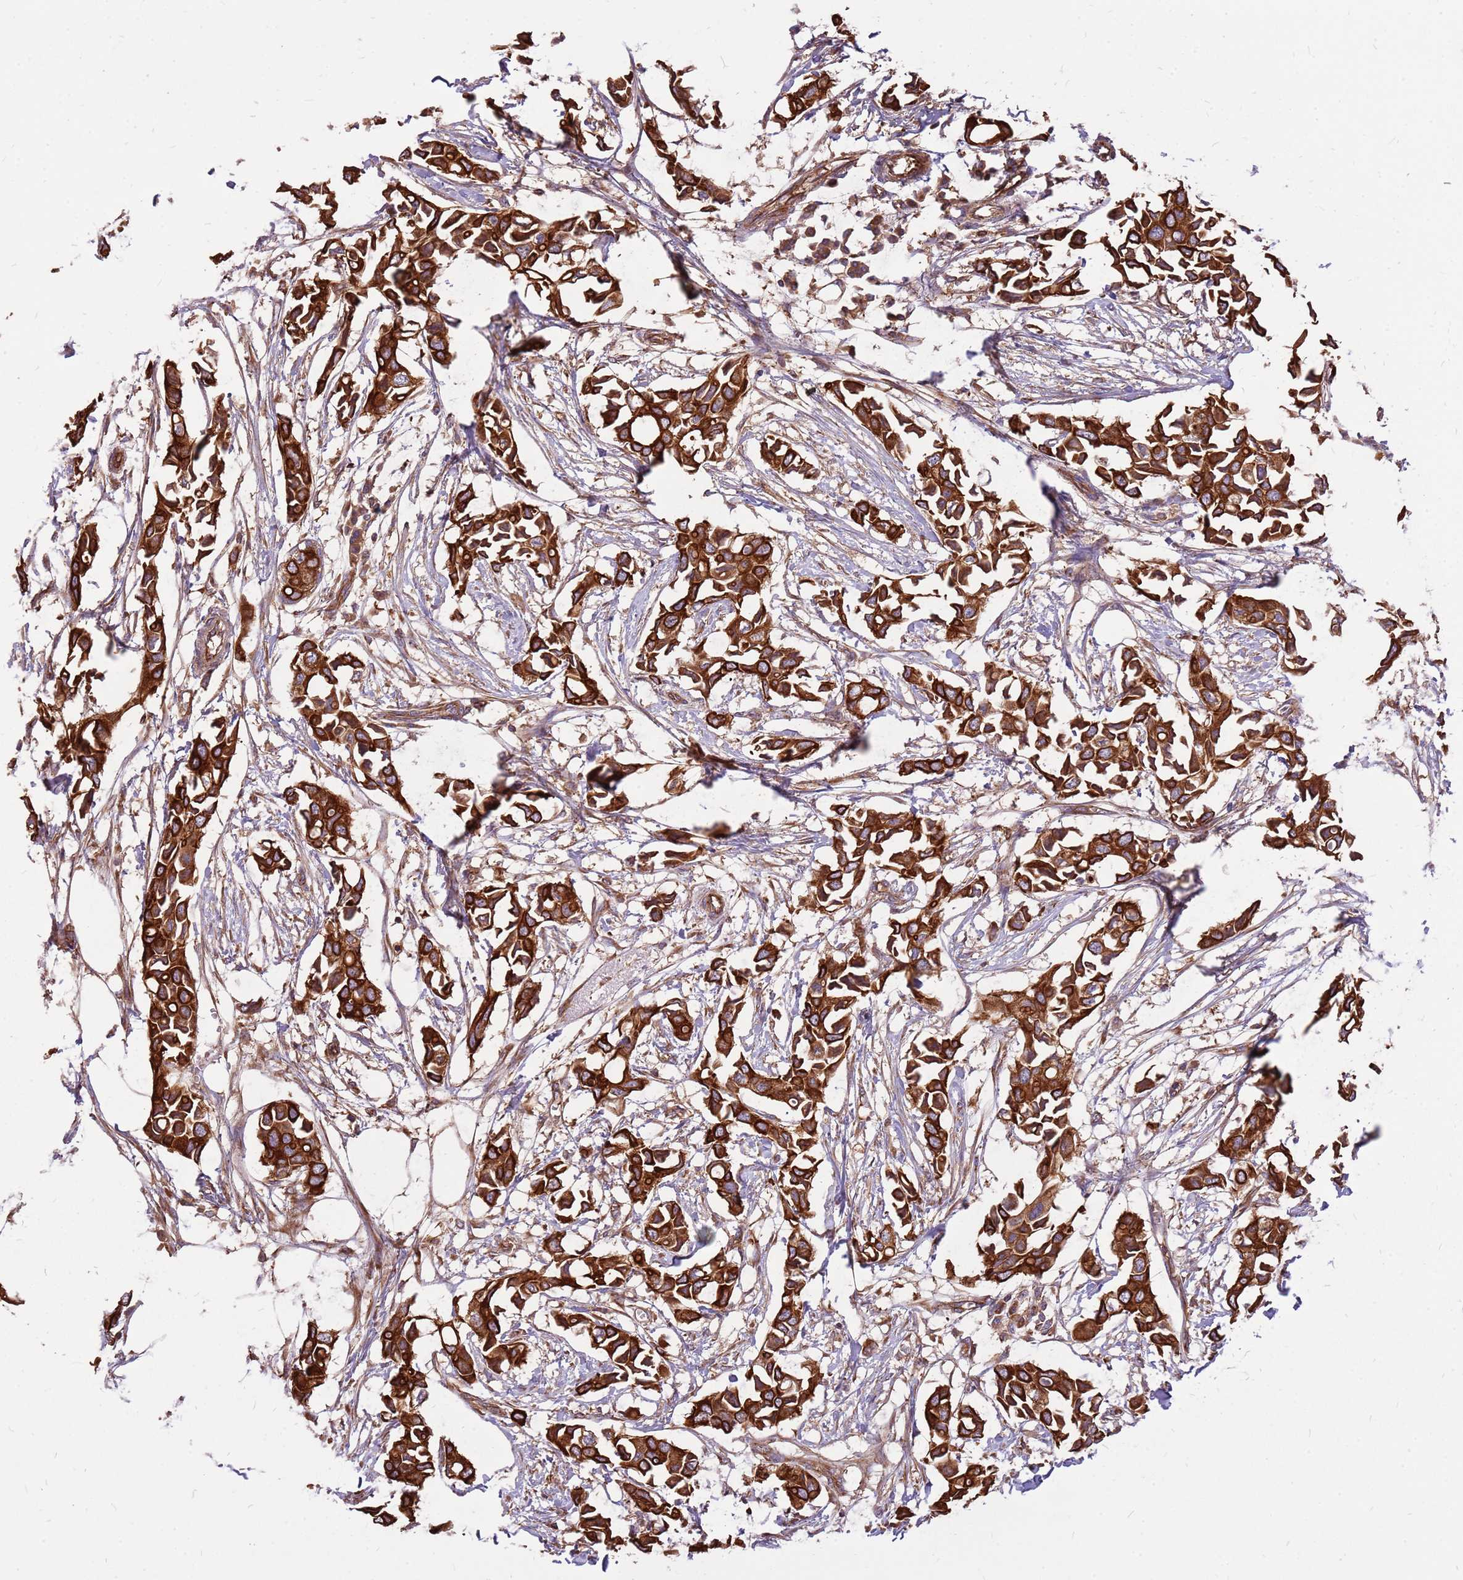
{"staining": {"intensity": "strong", "quantity": ">75%", "location": "cytoplasmic/membranous"}, "tissue": "breast cancer", "cell_type": "Tumor cells", "image_type": "cancer", "snomed": [{"axis": "morphology", "description": "Duct carcinoma"}, {"axis": "topography", "description": "Breast"}], "caption": "This photomicrograph reveals breast cancer (invasive ductal carcinoma) stained with immunohistochemistry to label a protein in brown. The cytoplasmic/membranous of tumor cells show strong positivity for the protein. Nuclei are counter-stained blue.", "gene": "WASHC4", "patient": {"sex": "female", "age": 41}}